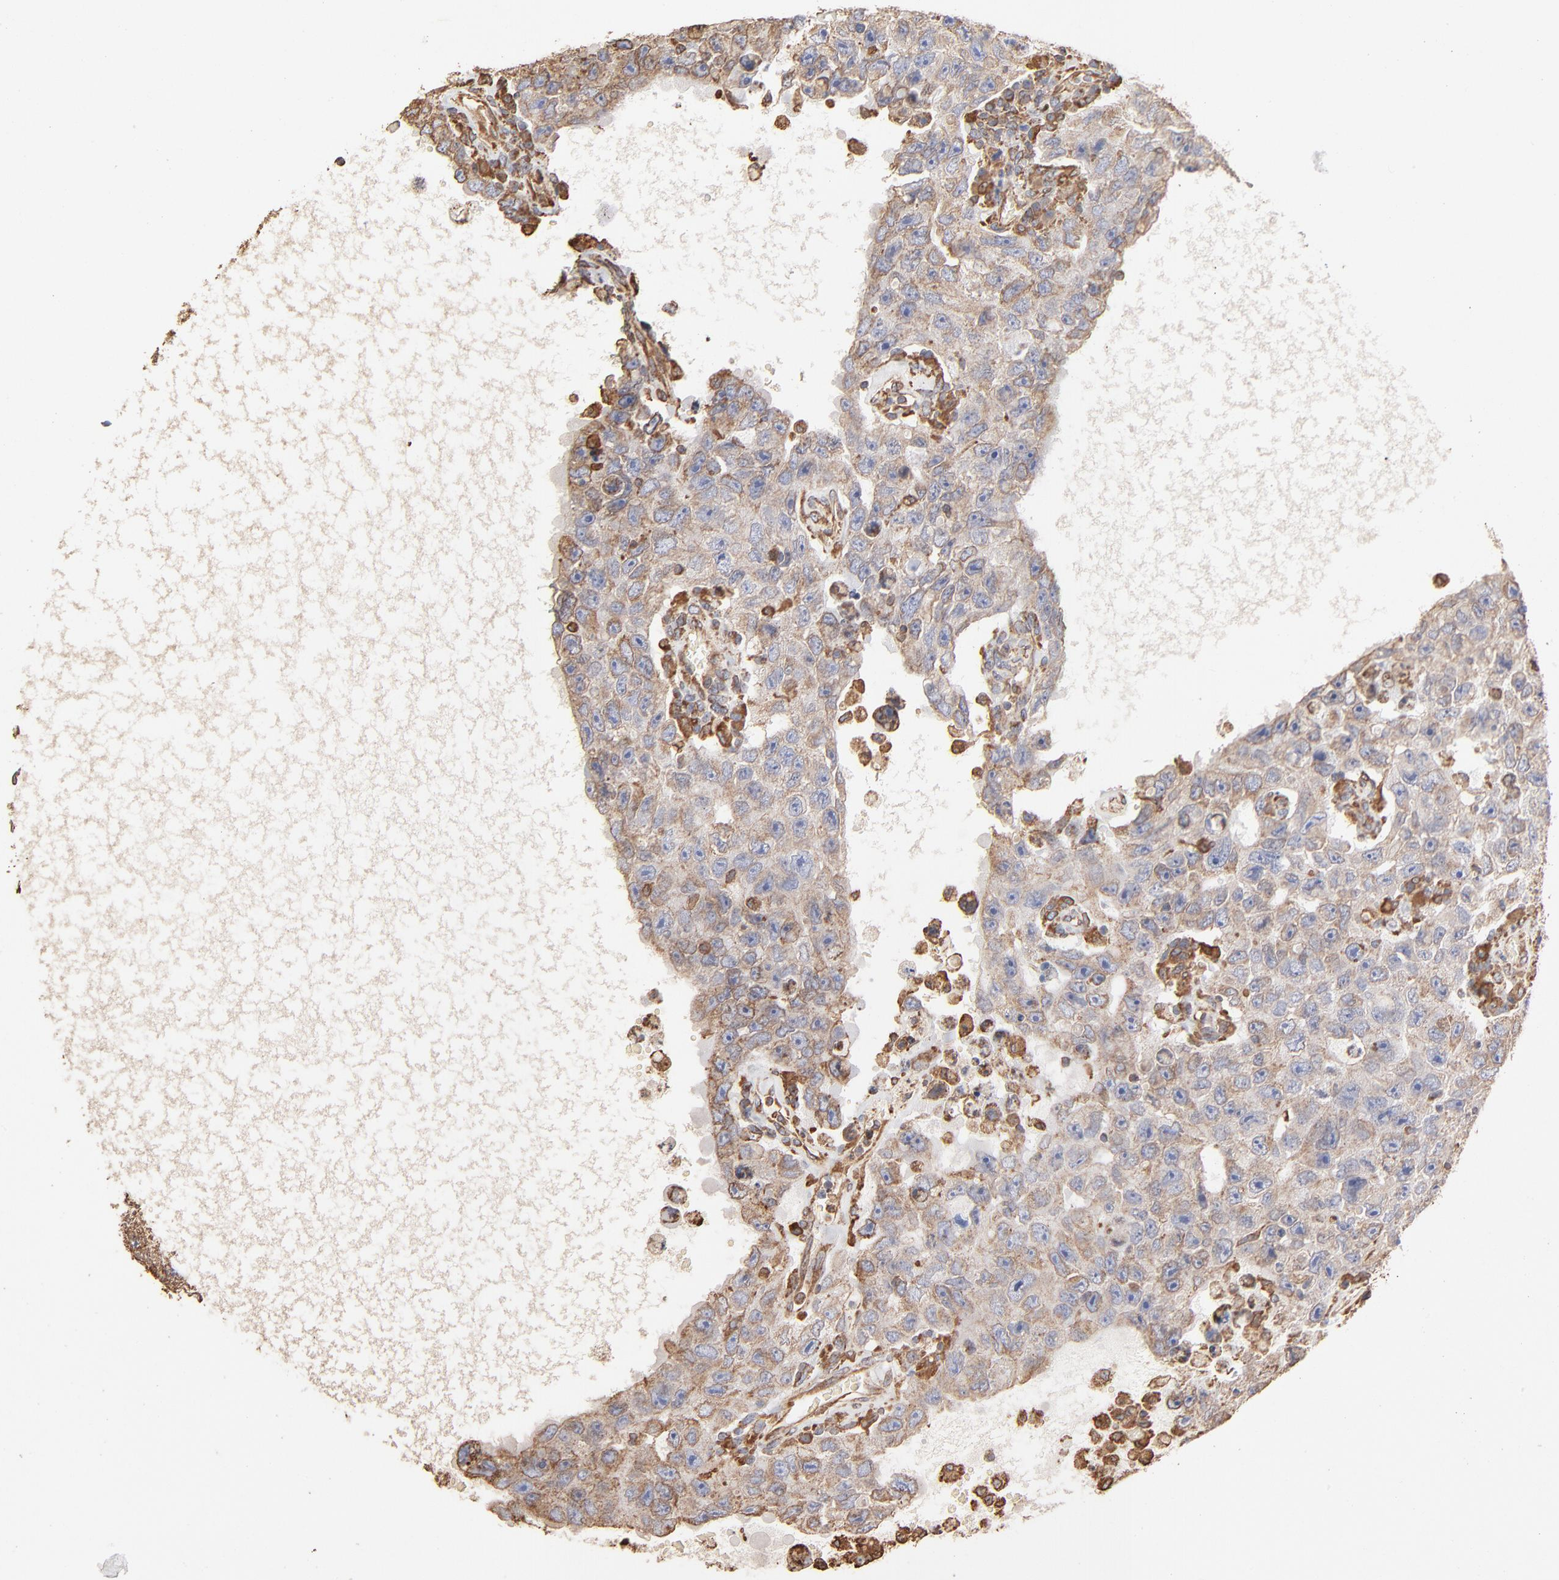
{"staining": {"intensity": "negative", "quantity": "none", "location": "none"}, "tissue": "testis cancer", "cell_type": "Tumor cells", "image_type": "cancer", "snomed": [{"axis": "morphology", "description": "Carcinoma, Embryonal, NOS"}, {"axis": "topography", "description": "Testis"}], "caption": "Tumor cells are negative for brown protein staining in testis embryonal carcinoma. (Brightfield microscopy of DAB immunohistochemistry (IHC) at high magnification).", "gene": "PDIA3", "patient": {"sex": "male", "age": 26}}